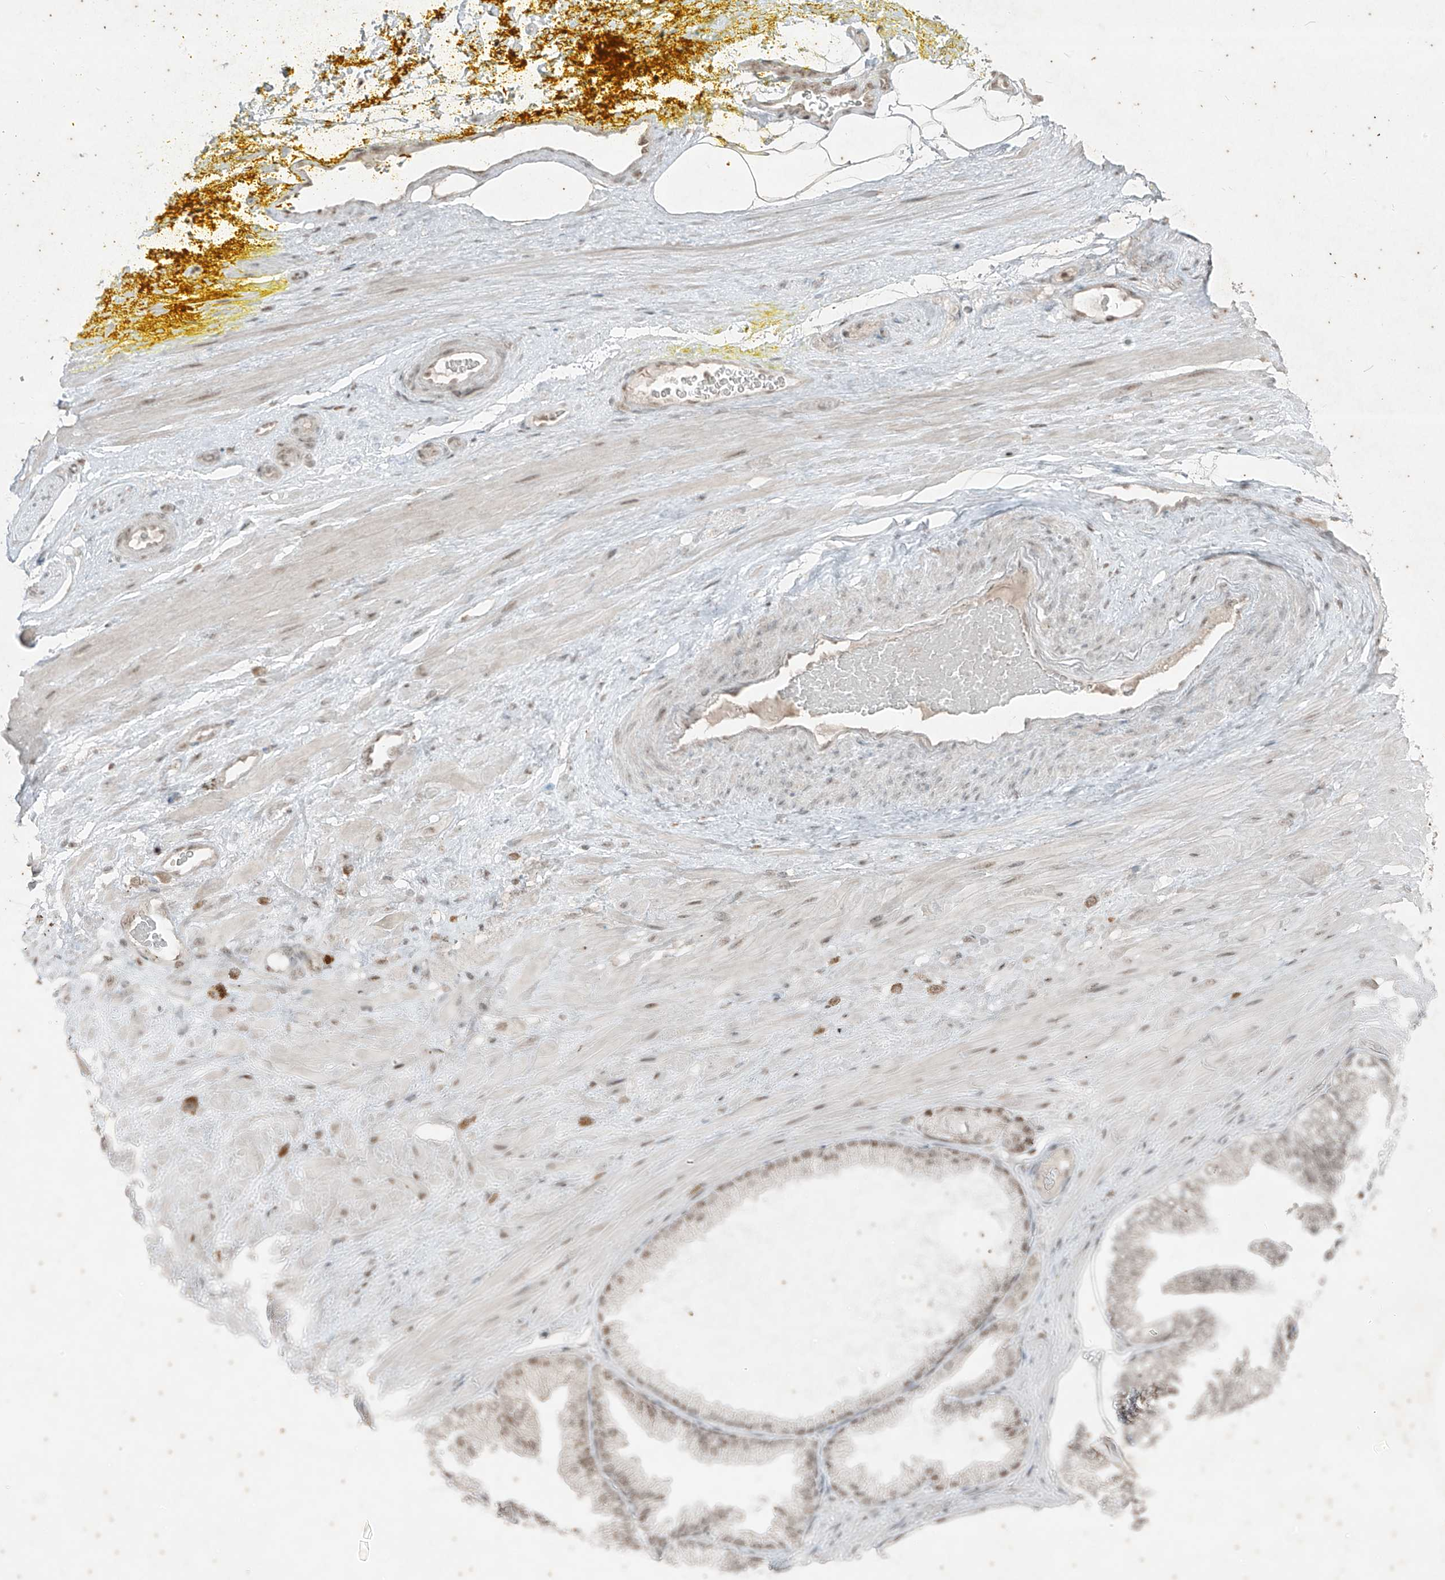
{"staining": {"intensity": "weak", "quantity": "25%-75%", "location": "nuclear"}, "tissue": "adipose tissue", "cell_type": "Adipocytes", "image_type": "normal", "snomed": [{"axis": "morphology", "description": "Normal tissue, NOS"}, {"axis": "morphology", "description": "Adenocarcinoma, Low grade"}, {"axis": "topography", "description": "Prostate"}, {"axis": "topography", "description": "Peripheral nerve tissue"}], "caption": "Weak nuclear staining is present in approximately 25%-75% of adipocytes in normal adipose tissue. The protein of interest is stained brown, and the nuclei are stained in blue (DAB IHC with brightfield microscopy, high magnification).", "gene": "ZNF354B", "patient": {"sex": "male", "age": 63}}